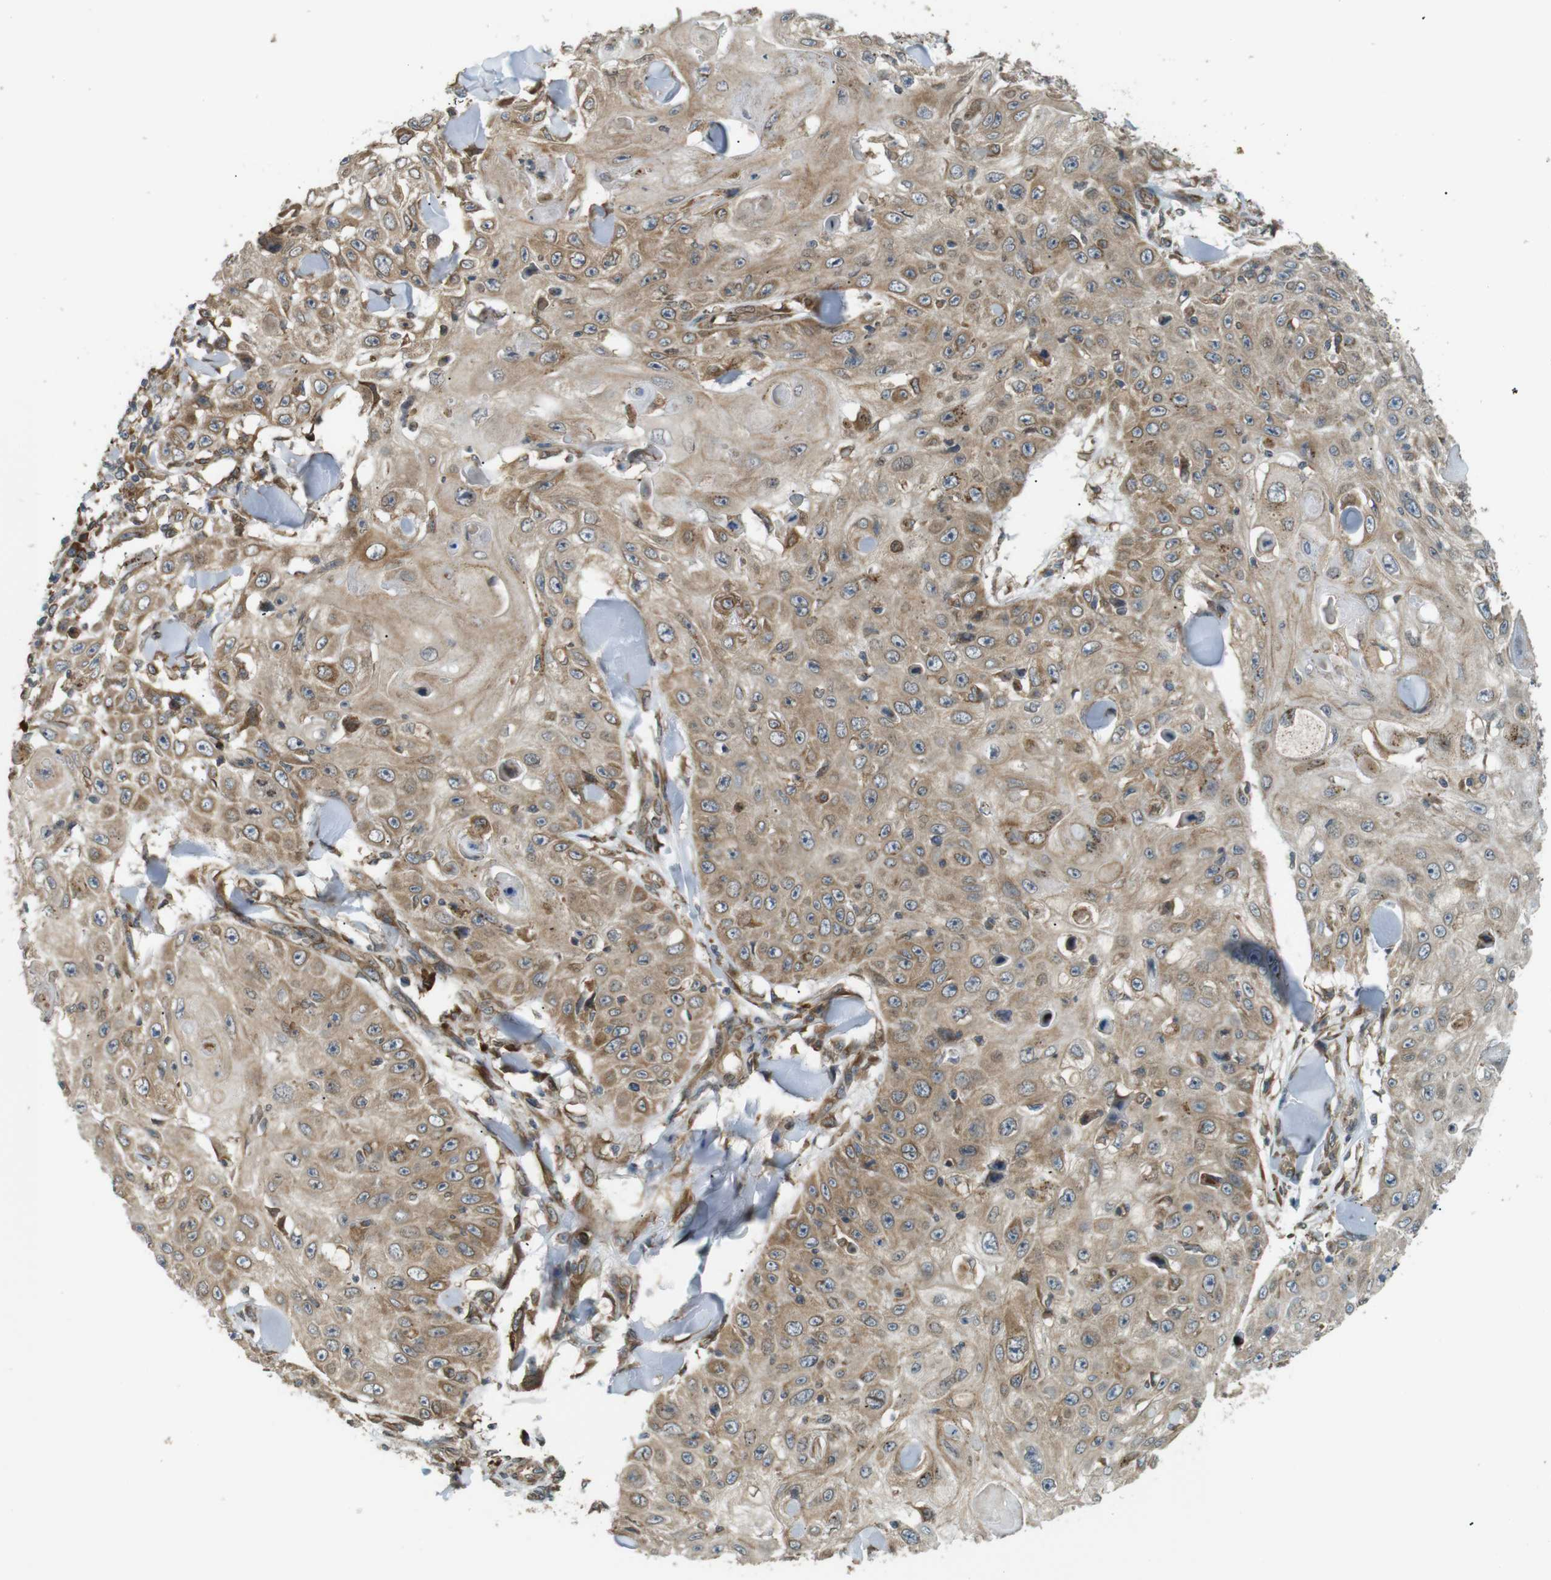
{"staining": {"intensity": "moderate", "quantity": "25%-75%", "location": "cytoplasmic/membranous"}, "tissue": "skin cancer", "cell_type": "Tumor cells", "image_type": "cancer", "snomed": [{"axis": "morphology", "description": "Squamous cell carcinoma, NOS"}, {"axis": "topography", "description": "Skin"}], "caption": "This is a photomicrograph of IHC staining of skin cancer, which shows moderate positivity in the cytoplasmic/membranous of tumor cells.", "gene": "TMED4", "patient": {"sex": "male", "age": 86}}